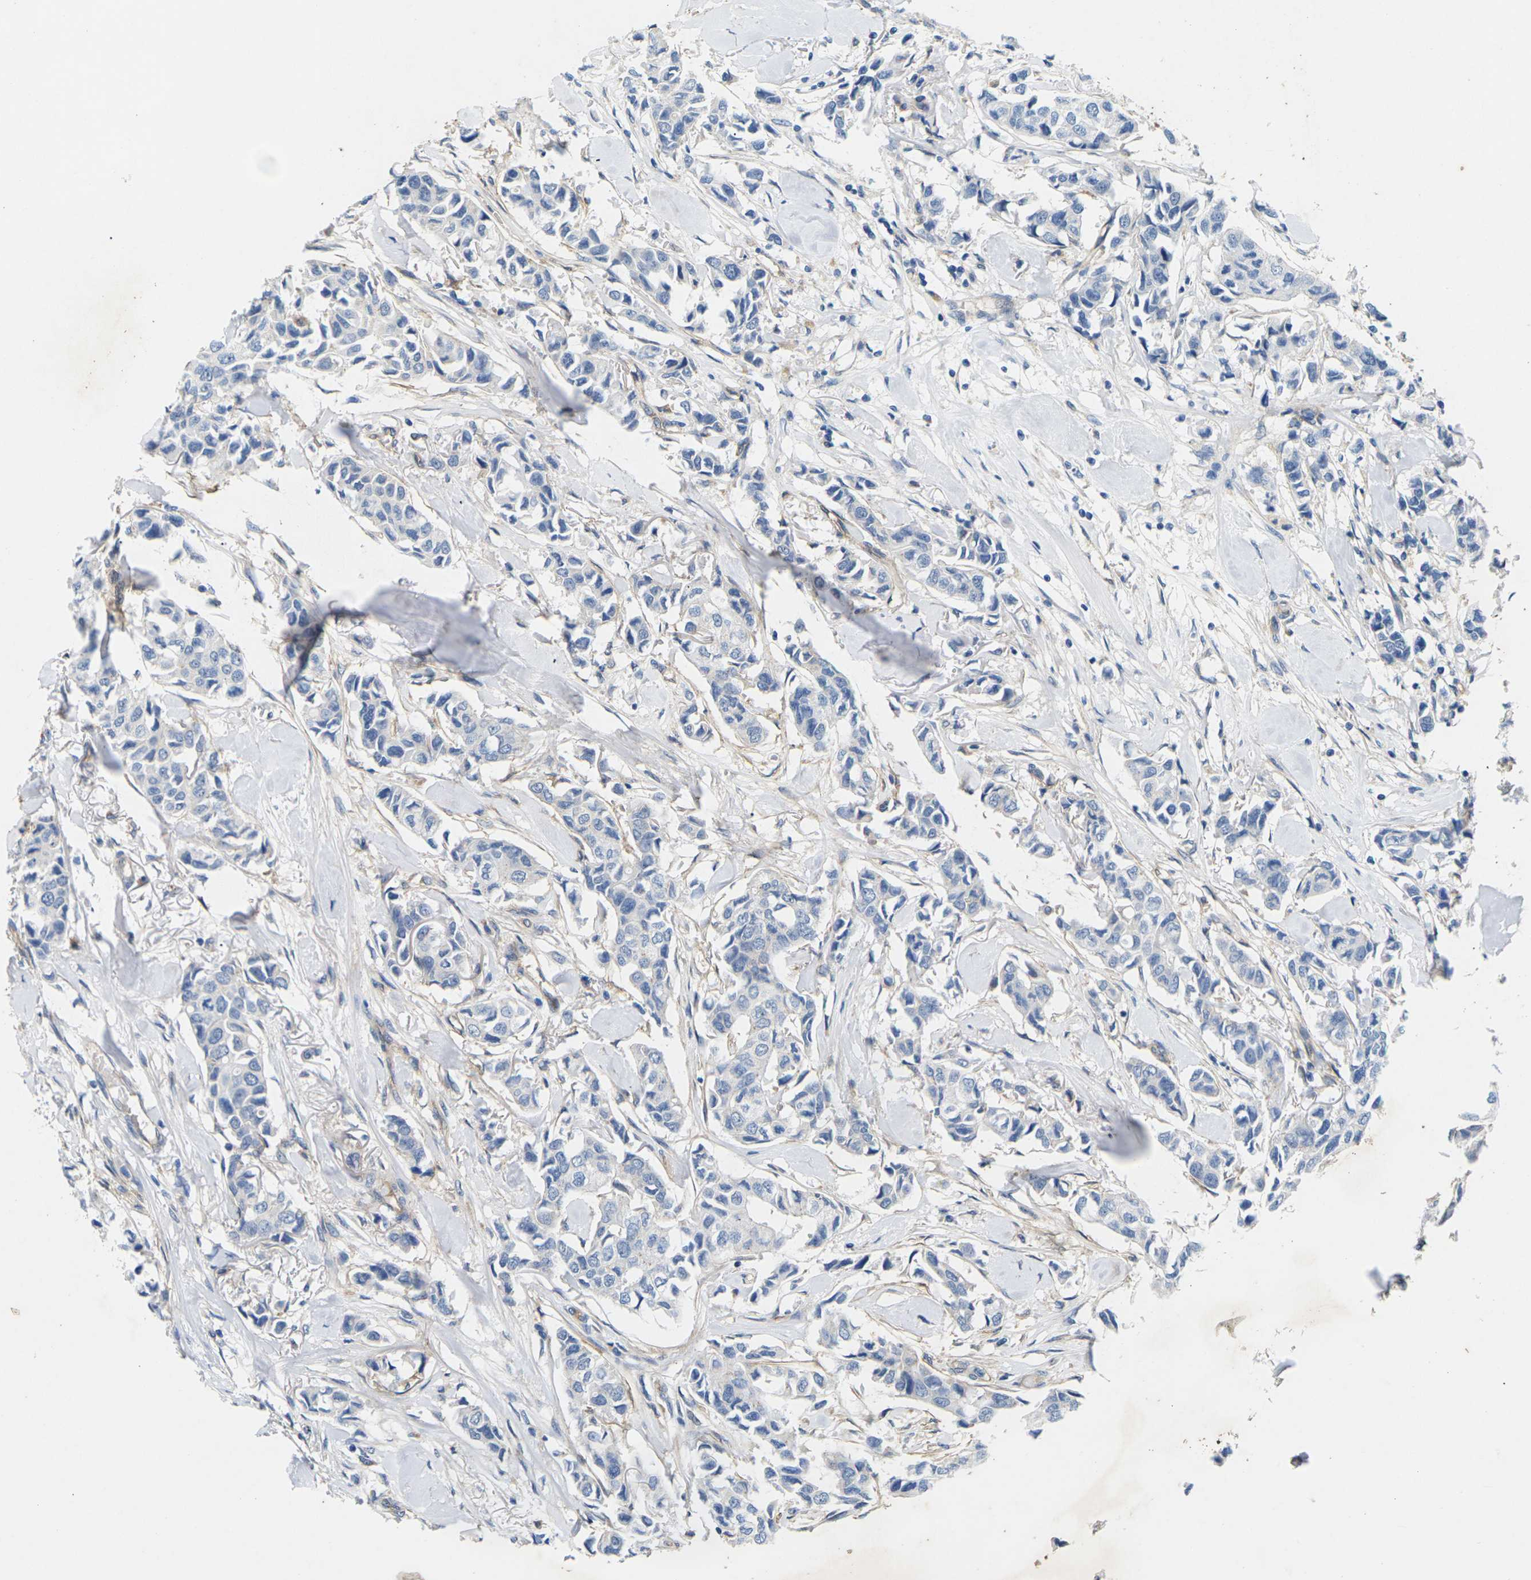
{"staining": {"intensity": "negative", "quantity": "none", "location": "none"}, "tissue": "breast cancer", "cell_type": "Tumor cells", "image_type": "cancer", "snomed": [{"axis": "morphology", "description": "Duct carcinoma"}, {"axis": "topography", "description": "Breast"}], "caption": "The immunohistochemistry (IHC) image has no significant staining in tumor cells of breast cancer (intraductal carcinoma) tissue.", "gene": "ITGA5", "patient": {"sex": "female", "age": 80}}